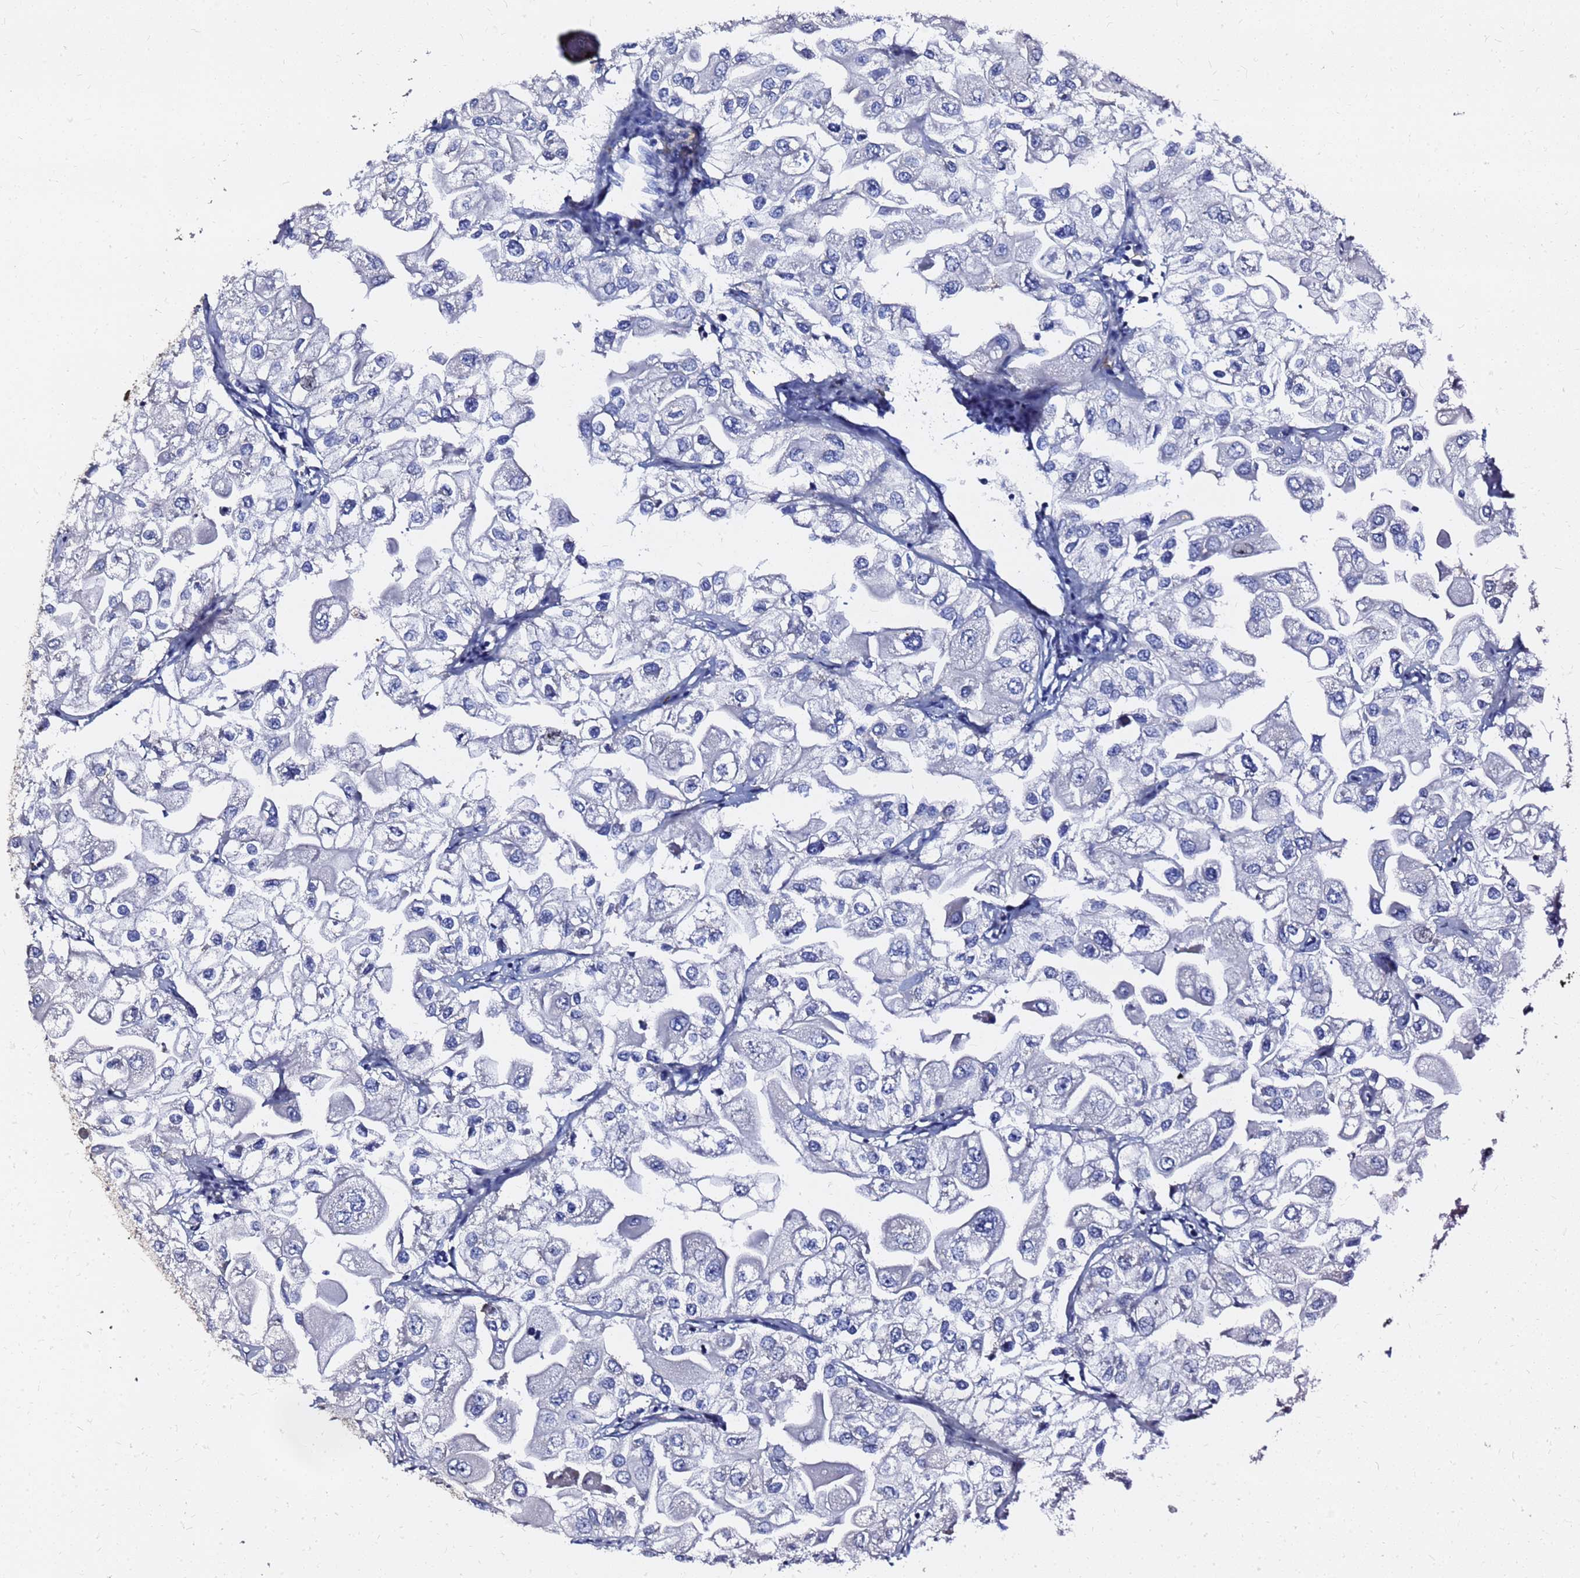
{"staining": {"intensity": "negative", "quantity": "none", "location": "none"}, "tissue": "urothelial cancer", "cell_type": "Tumor cells", "image_type": "cancer", "snomed": [{"axis": "morphology", "description": "Urothelial carcinoma, High grade"}, {"axis": "topography", "description": "Urinary bladder"}], "caption": "A photomicrograph of human high-grade urothelial carcinoma is negative for staining in tumor cells.", "gene": "TUBA8", "patient": {"sex": "male", "age": 64}}